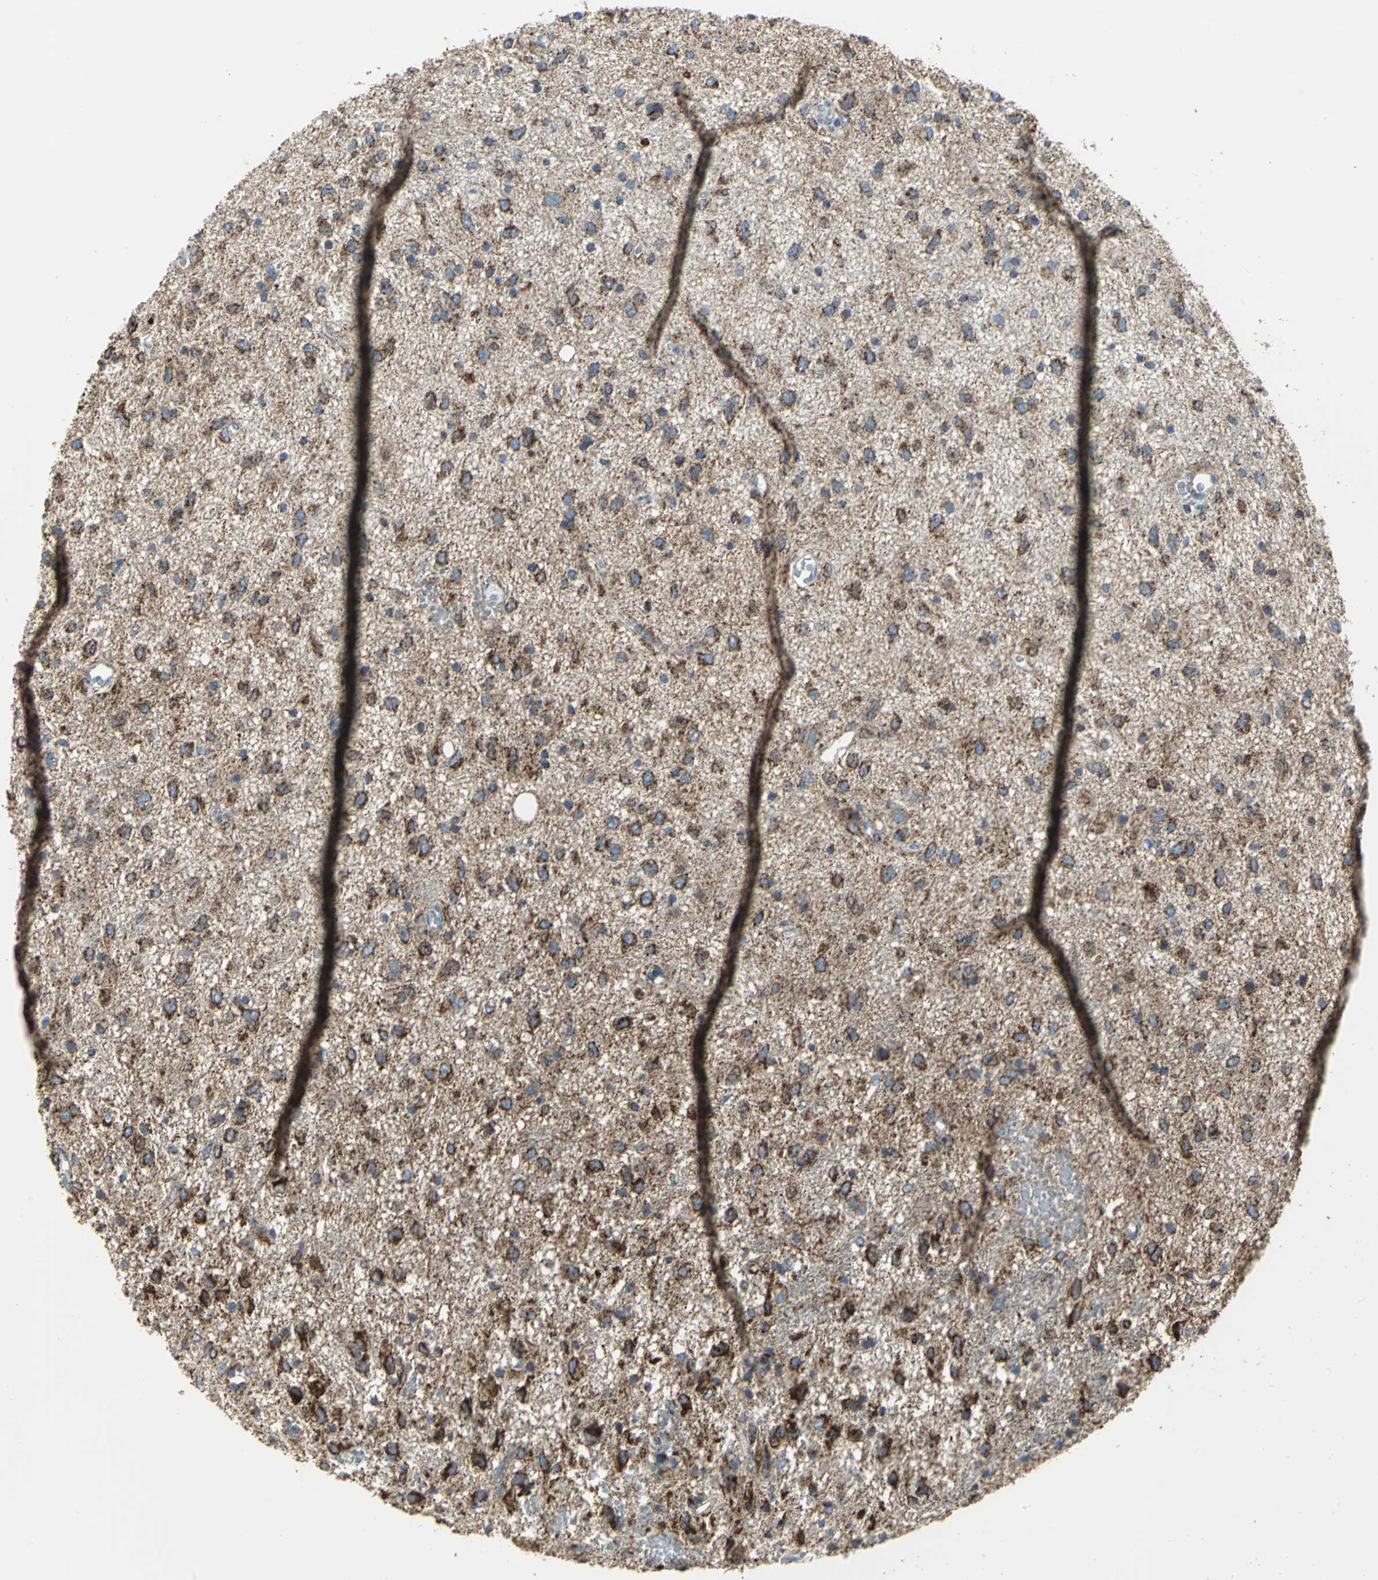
{"staining": {"intensity": "moderate", "quantity": ">75%", "location": "cytoplasmic/membranous"}, "tissue": "glioma", "cell_type": "Tumor cells", "image_type": "cancer", "snomed": [{"axis": "morphology", "description": "Glioma, malignant, Low grade"}, {"axis": "topography", "description": "Brain"}], "caption": "Protein staining displays moderate cytoplasmic/membranous expression in approximately >75% of tumor cells in malignant glioma (low-grade).", "gene": "NTRK1", "patient": {"sex": "male", "age": 77}}